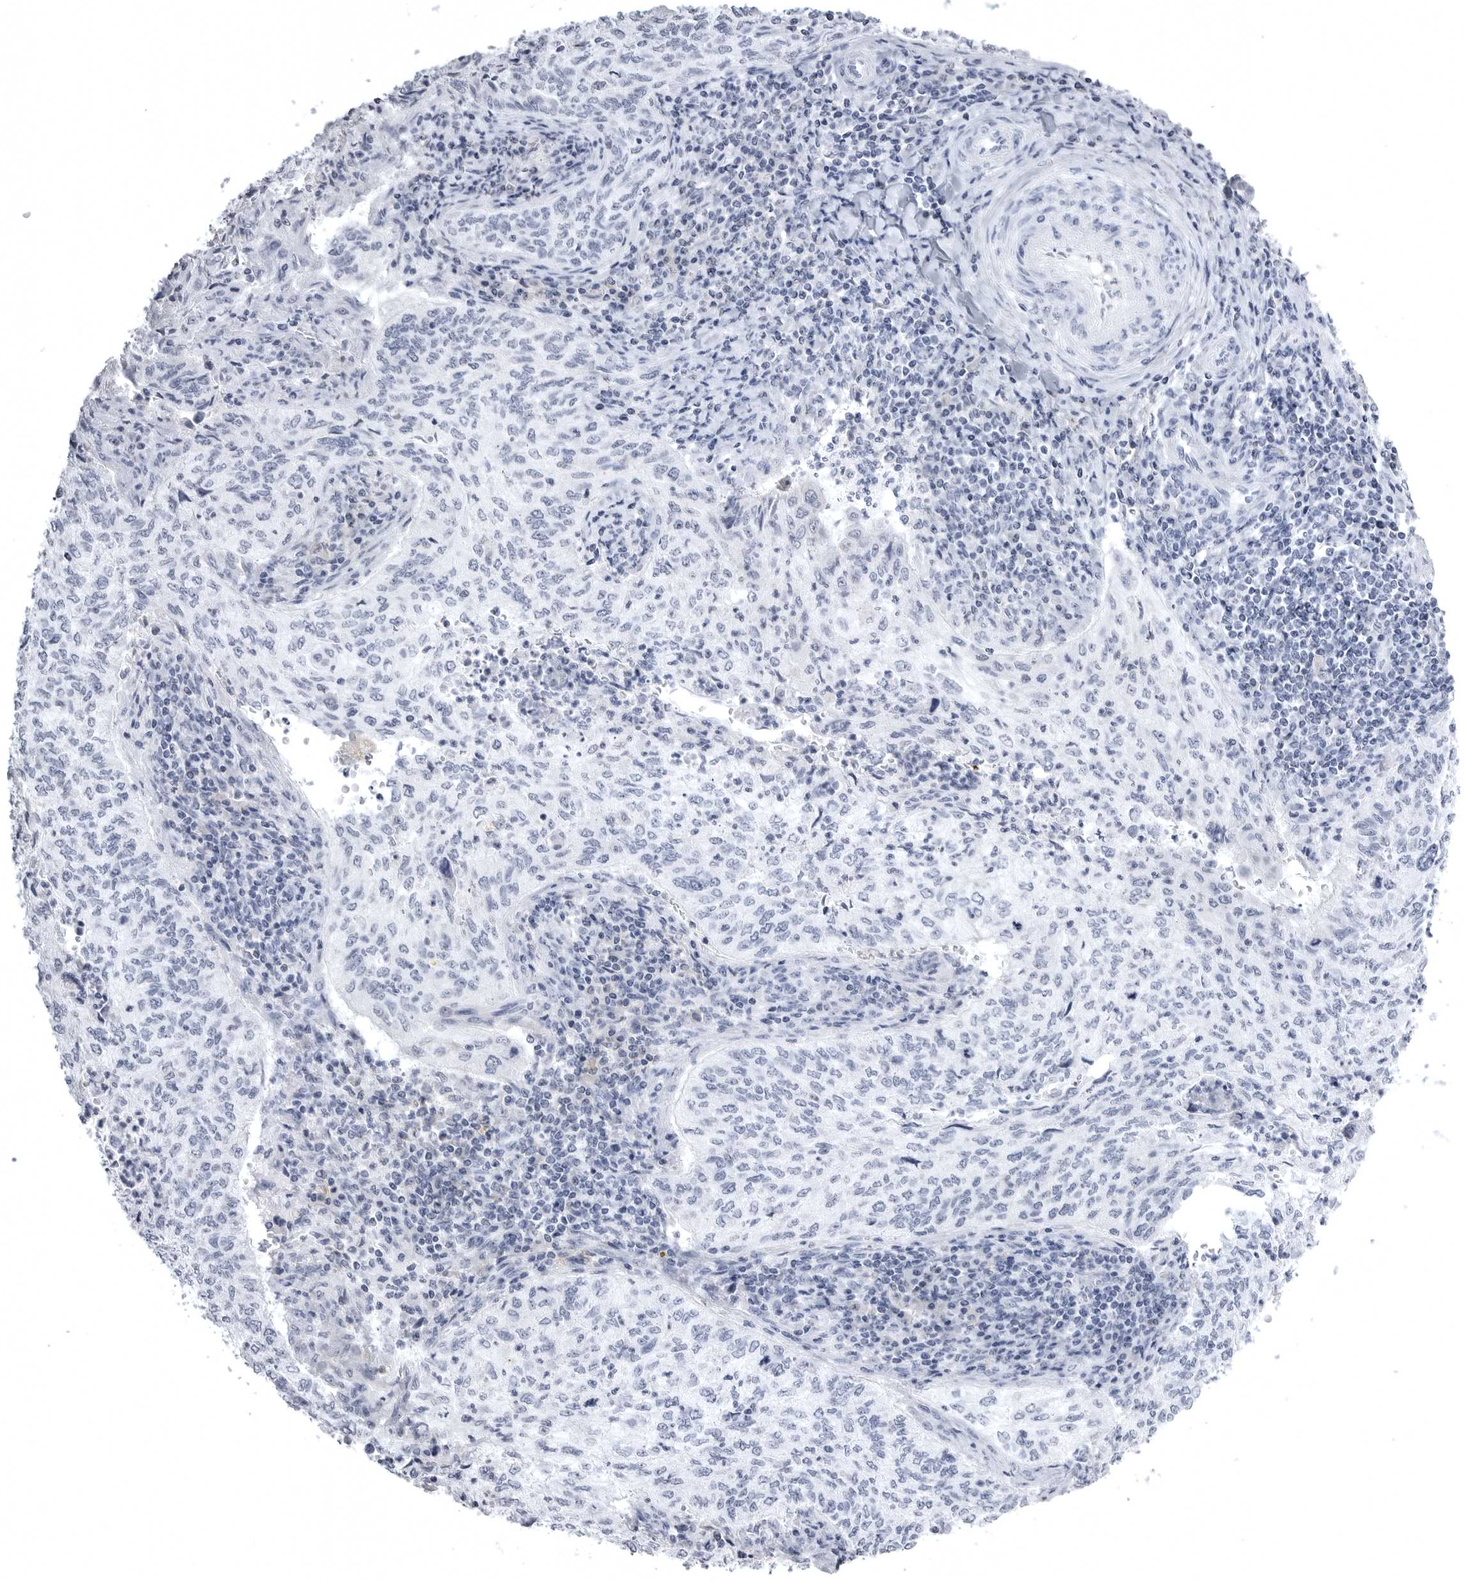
{"staining": {"intensity": "negative", "quantity": "none", "location": "none"}, "tissue": "cervical cancer", "cell_type": "Tumor cells", "image_type": "cancer", "snomed": [{"axis": "morphology", "description": "Squamous cell carcinoma, NOS"}, {"axis": "topography", "description": "Cervix"}], "caption": "The IHC photomicrograph has no significant expression in tumor cells of squamous cell carcinoma (cervical) tissue.", "gene": "TUFM", "patient": {"sex": "female", "age": 30}}